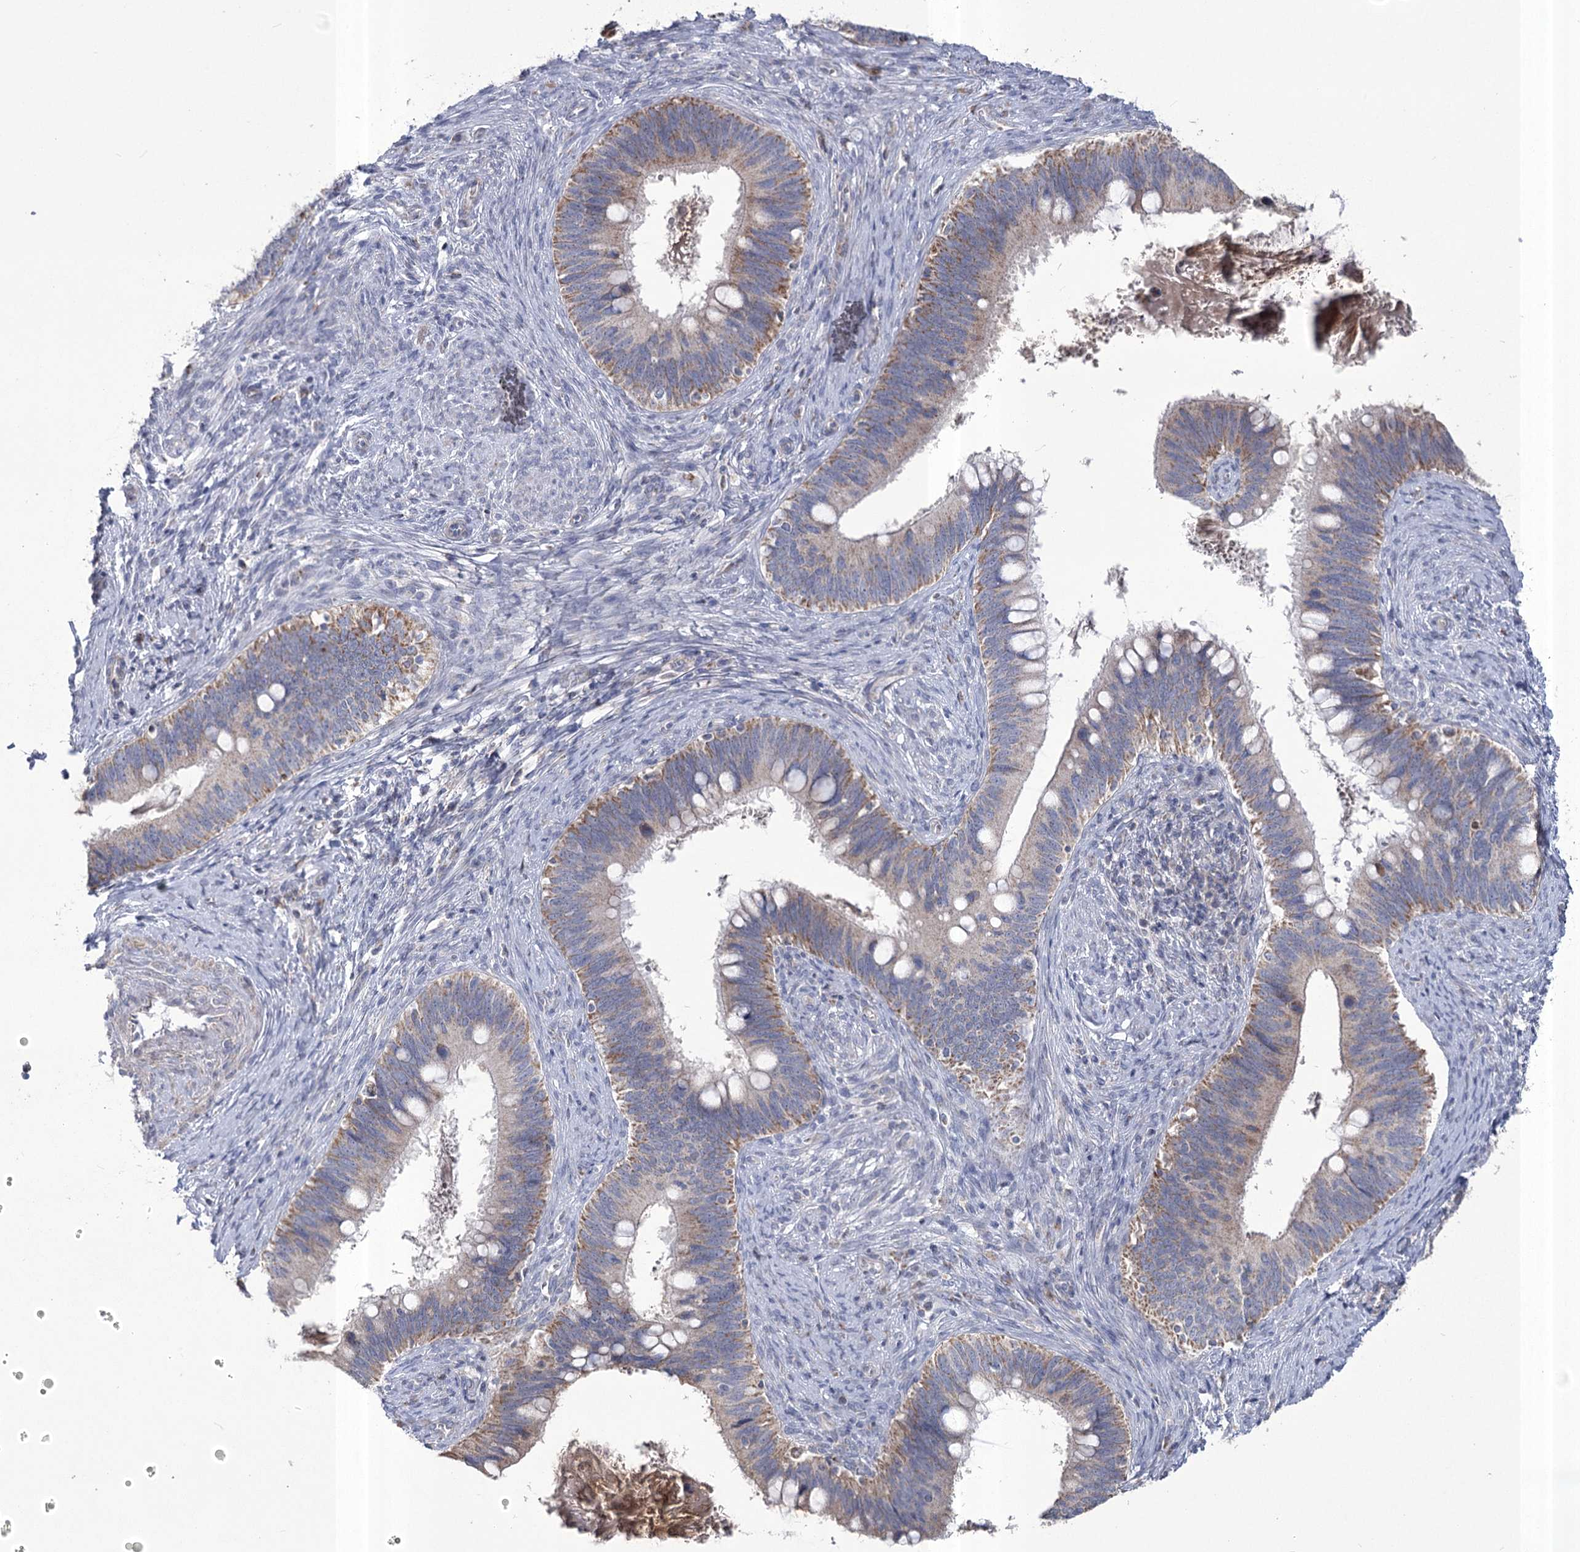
{"staining": {"intensity": "moderate", "quantity": ">75%", "location": "cytoplasmic/membranous"}, "tissue": "cervical cancer", "cell_type": "Tumor cells", "image_type": "cancer", "snomed": [{"axis": "morphology", "description": "Adenocarcinoma, NOS"}, {"axis": "topography", "description": "Cervix"}], "caption": "Immunohistochemical staining of cervical adenocarcinoma displays moderate cytoplasmic/membranous protein staining in approximately >75% of tumor cells. The staining was performed using DAB (3,3'-diaminobenzidine) to visualize the protein expression in brown, while the nuclei were stained in blue with hematoxylin (Magnification: 20x).", "gene": "PDHB", "patient": {"sex": "female", "age": 42}}